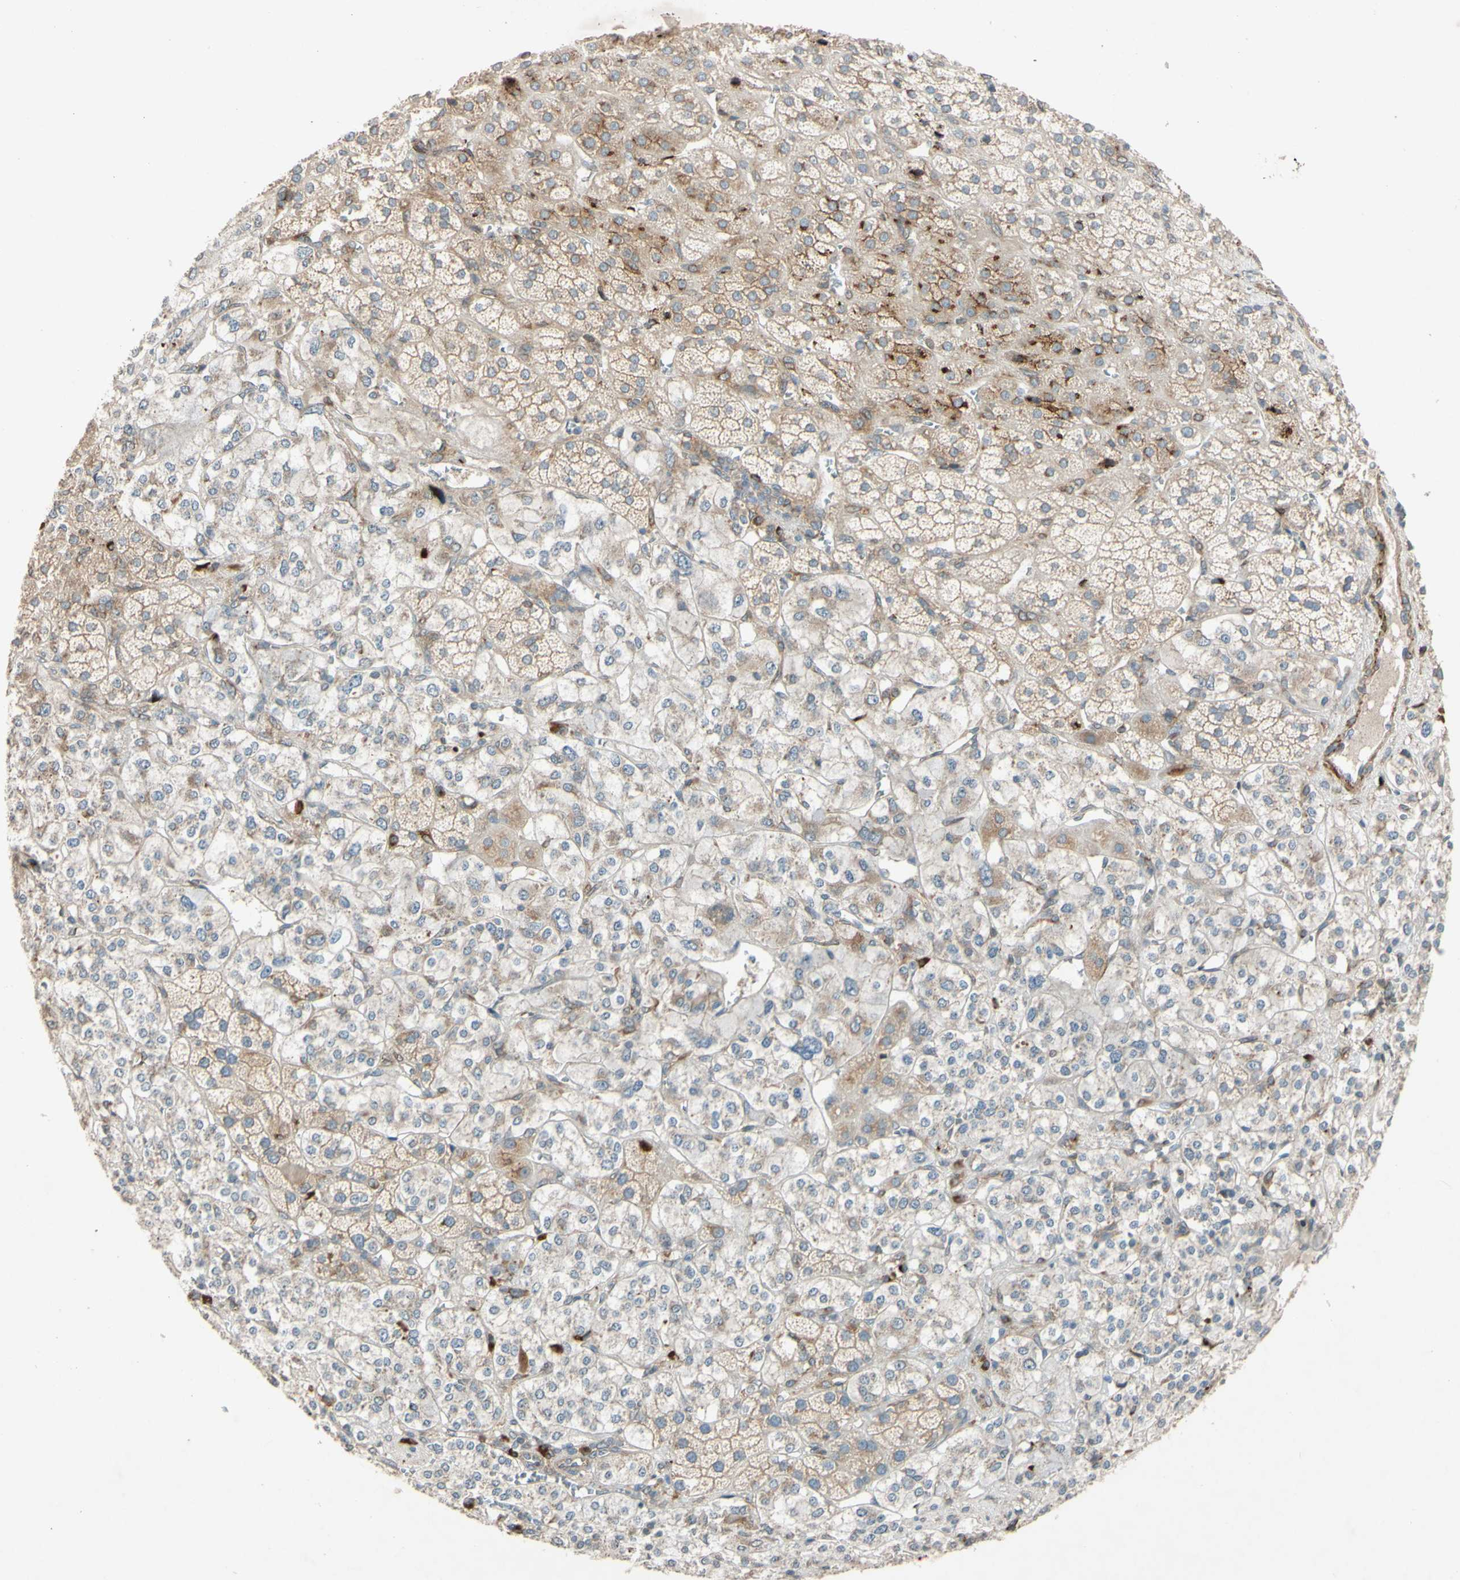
{"staining": {"intensity": "moderate", "quantity": "25%-75%", "location": "cytoplasmic/membranous"}, "tissue": "adrenal gland", "cell_type": "Glandular cells", "image_type": "normal", "snomed": [{"axis": "morphology", "description": "Normal tissue, NOS"}, {"axis": "topography", "description": "Adrenal gland"}], "caption": "A brown stain labels moderate cytoplasmic/membranous staining of a protein in glandular cells of normal adrenal gland. (Stains: DAB in brown, nuclei in blue, Microscopy: brightfield microscopy at high magnification).", "gene": "PTPRU", "patient": {"sex": "male", "age": 56}}